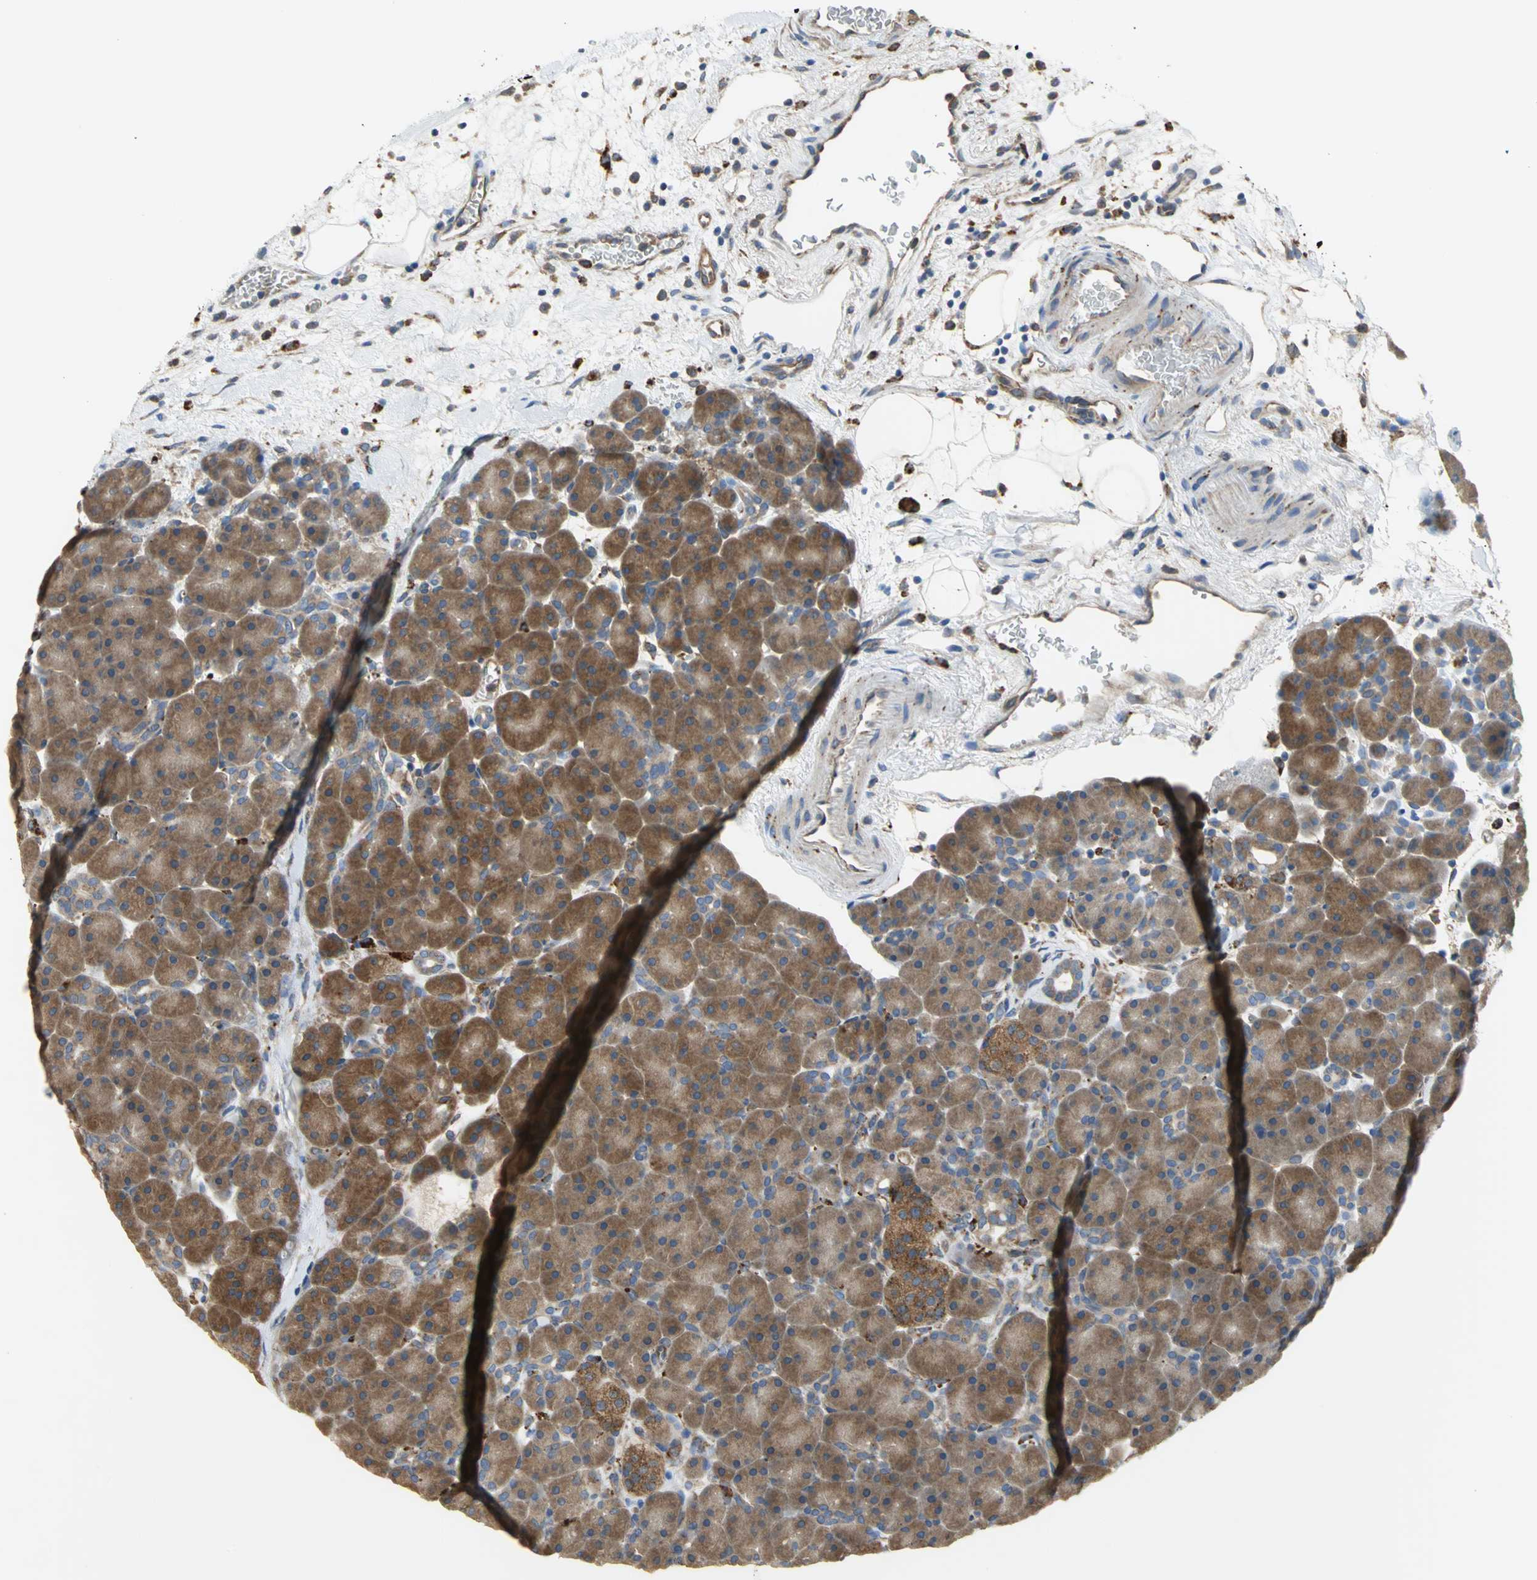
{"staining": {"intensity": "moderate", "quantity": ">75%", "location": "cytoplasmic/membranous"}, "tissue": "pancreas", "cell_type": "Exocrine glandular cells", "image_type": "normal", "snomed": [{"axis": "morphology", "description": "Normal tissue, NOS"}, {"axis": "topography", "description": "Pancreas"}], "caption": "Approximately >75% of exocrine glandular cells in benign human pancreas show moderate cytoplasmic/membranous protein expression as visualized by brown immunohistochemical staining.", "gene": "DIAPH2", "patient": {"sex": "male", "age": 66}}